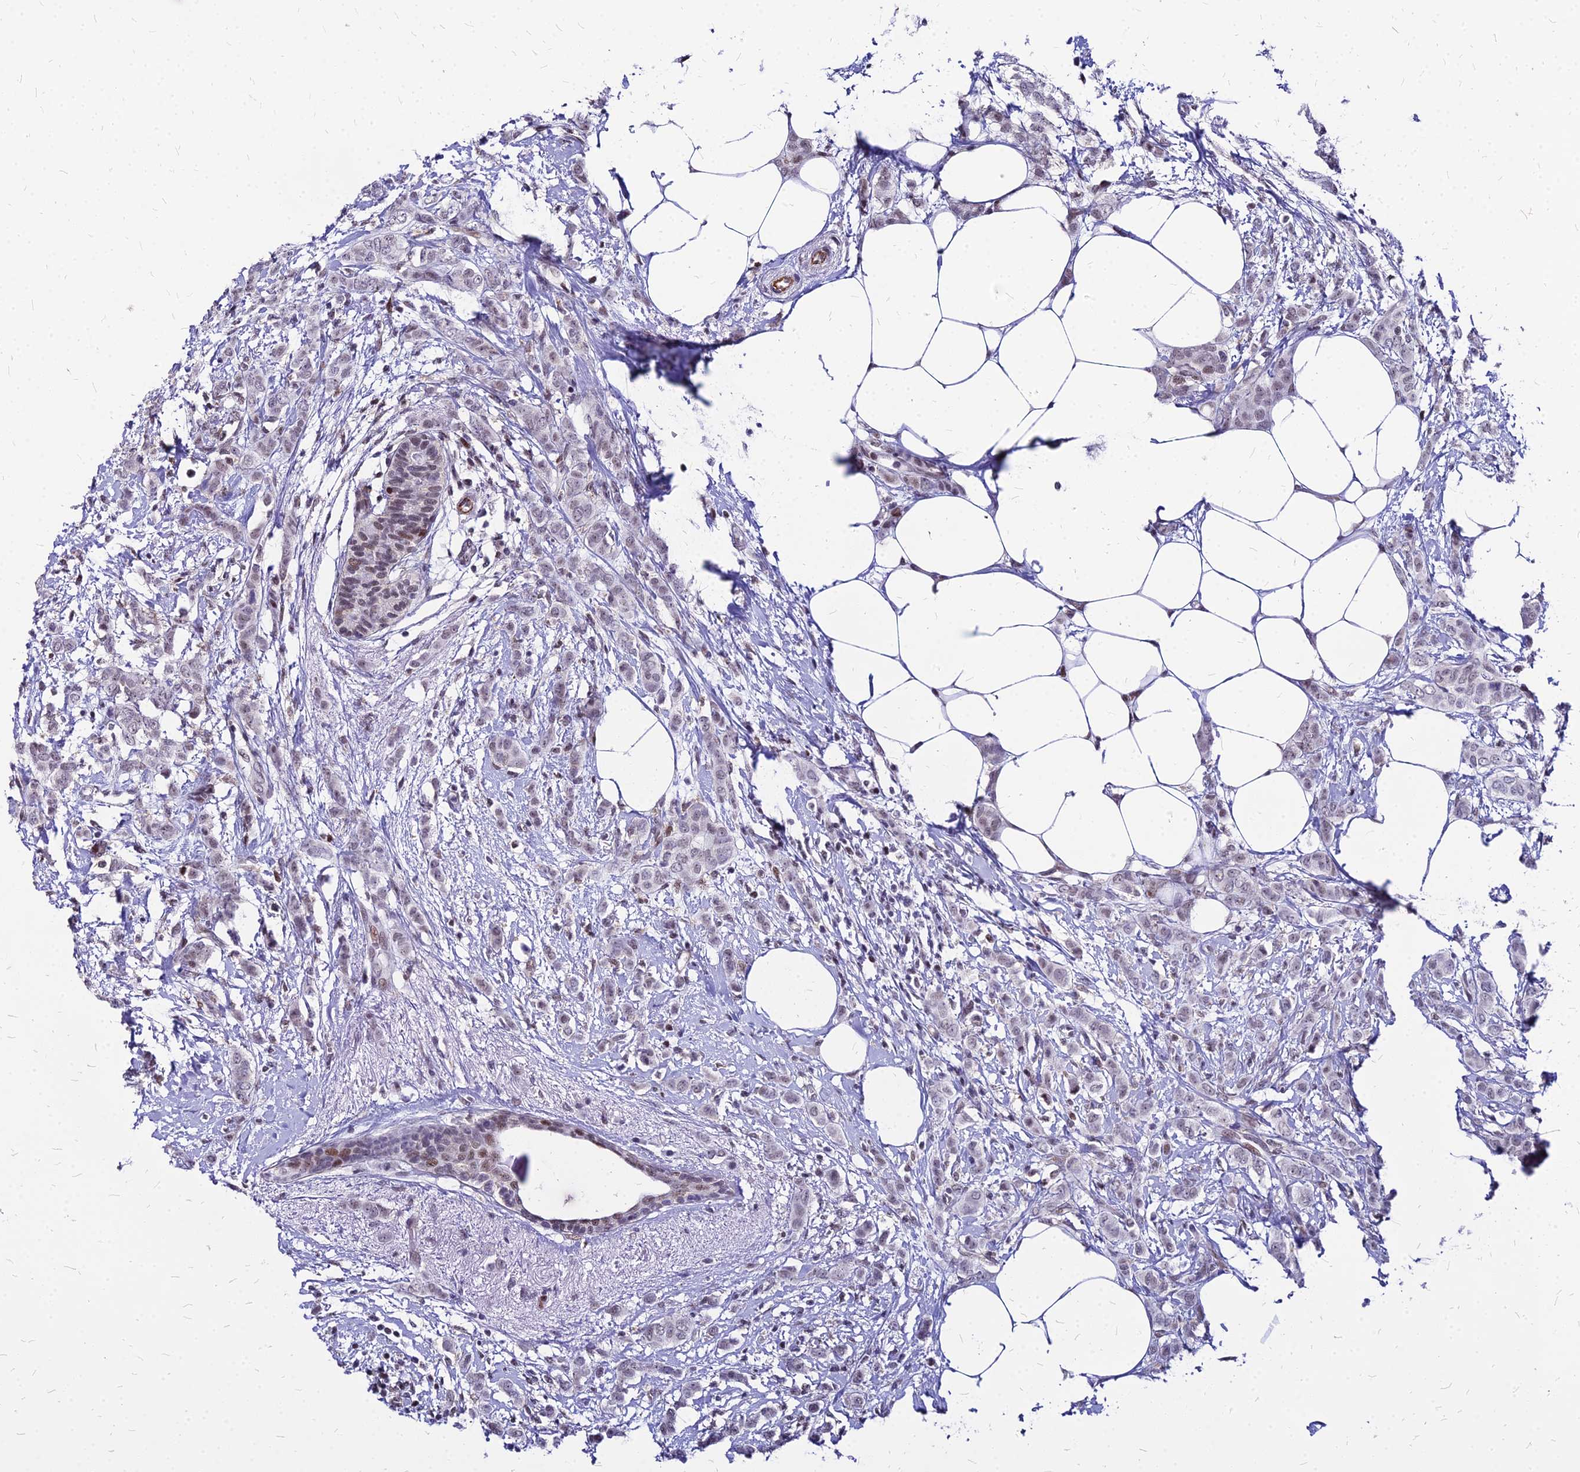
{"staining": {"intensity": "moderate", "quantity": "<25%", "location": "nuclear"}, "tissue": "breast cancer", "cell_type": "Tumor cells", "image_type": "cancer", "snomed": [{"axis": "morphology", "description": "Duct carcinoma"}, {"axis": "topography", "description": "Breast"}], "caption": "Intraductal carcinoma (breast) was stained to show a protein in brown. There is low levels of moderate nuclear positivity in approximately <25% of tumor cells. The staining was performed using DAB to visualize the protein expression in brown, while the nuclei were stained in blue with hematoxylin (Magnification: 20x).", "gene": "FDX2", "patient": {"sex": "female", "age": 72}}